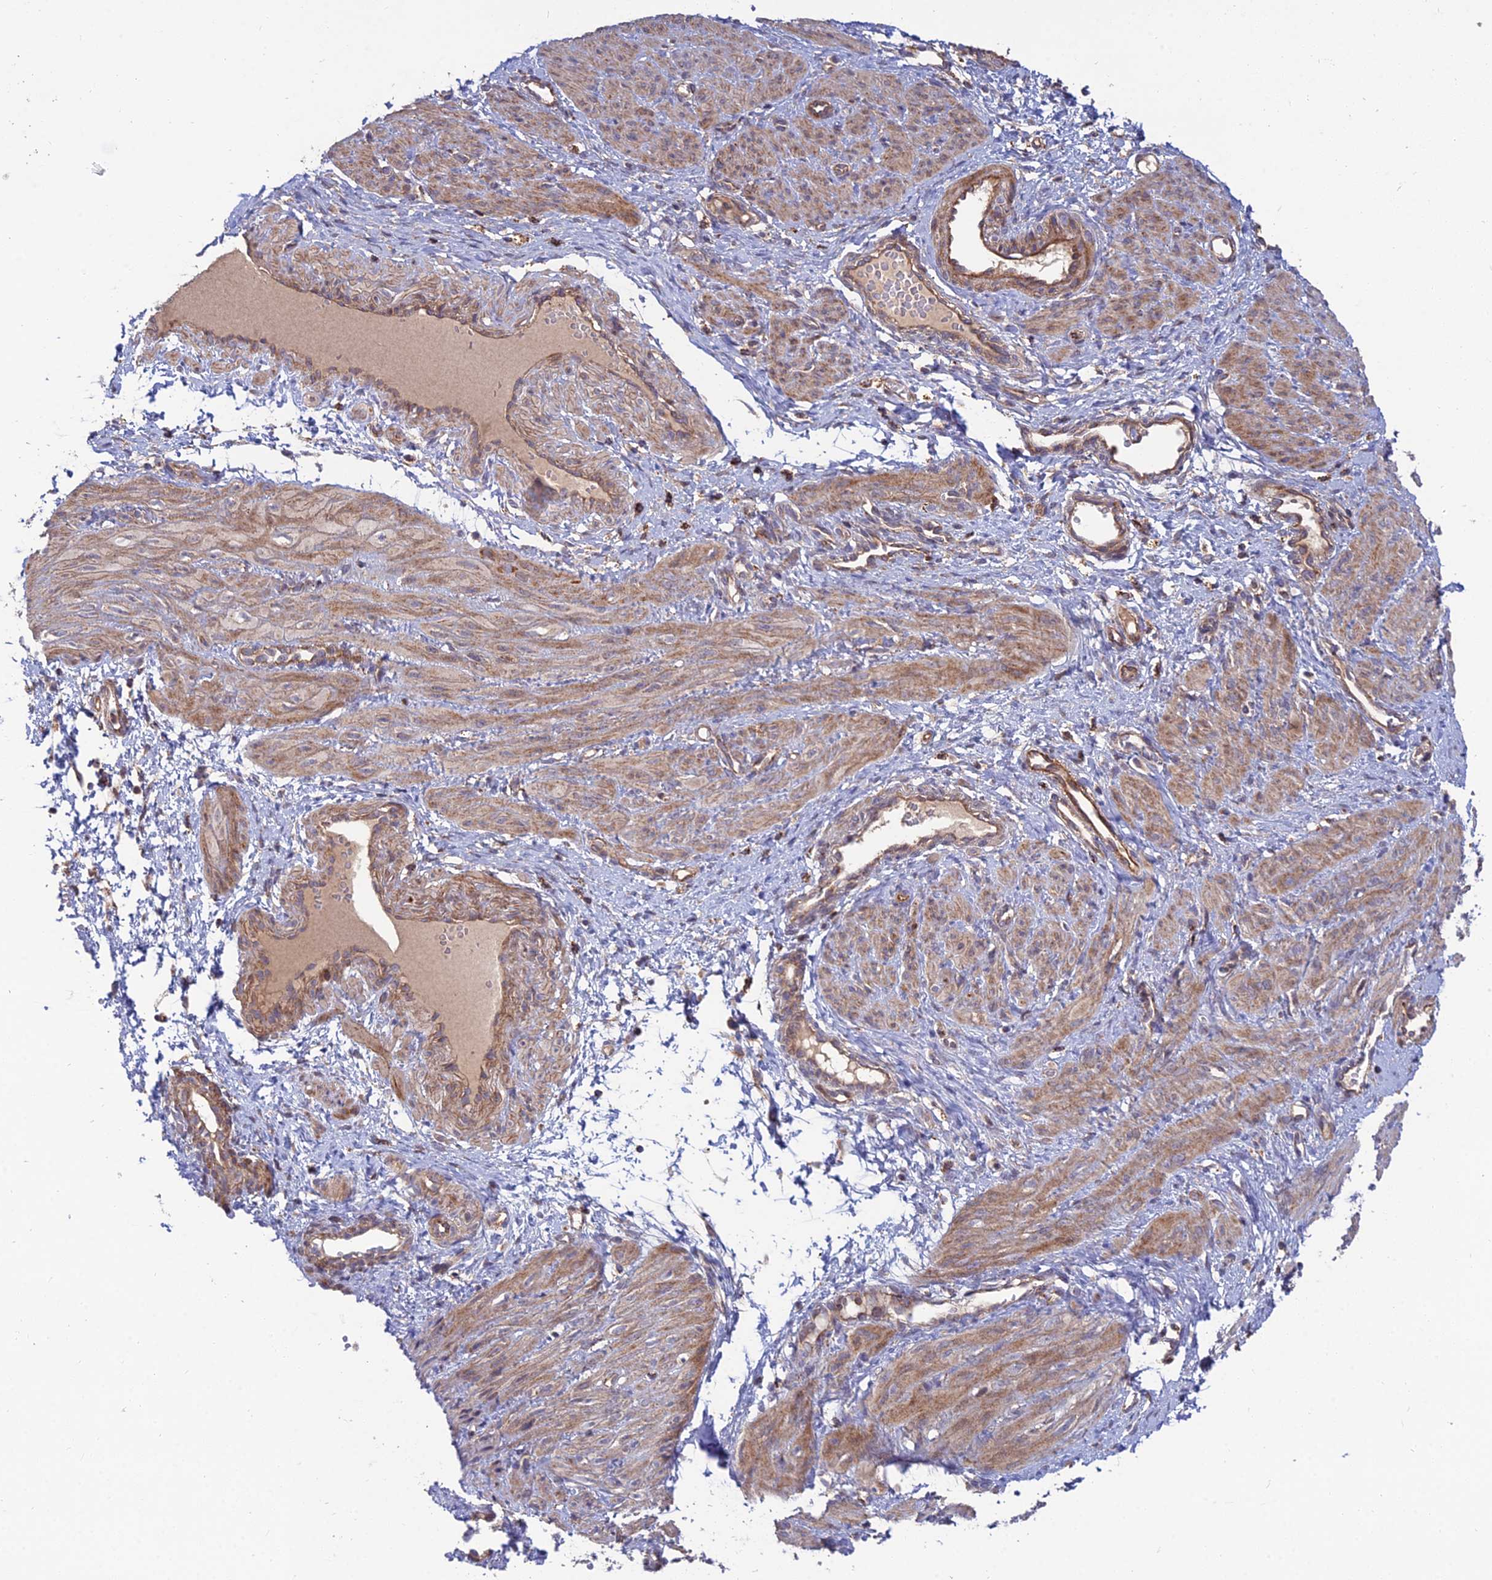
{"staining": {"intensity": "moderate", "quantity": ">75%", "location": "cytoplasmic/membranous"}, "tissue": "smooth muscle", "cell_type": "Smooth muscle cells", "image_type": "normal", "snomed": [{"axis": "morphology", "description": "Normal tissue, NOS"}, {"axis": "topography", "description": "Endometrium"}], "caption": "A brown stain labels moderate cytoplasmic/membranous expression of a protein in smooth muscle cells of unremarkable smooth muscle. (DAB (3,3'-diaminobenzidine) = brown stain, brightfield microscopy at high magnification).", "gene": "RIC8B", "patient": {"sex": "female", "age": 33}}